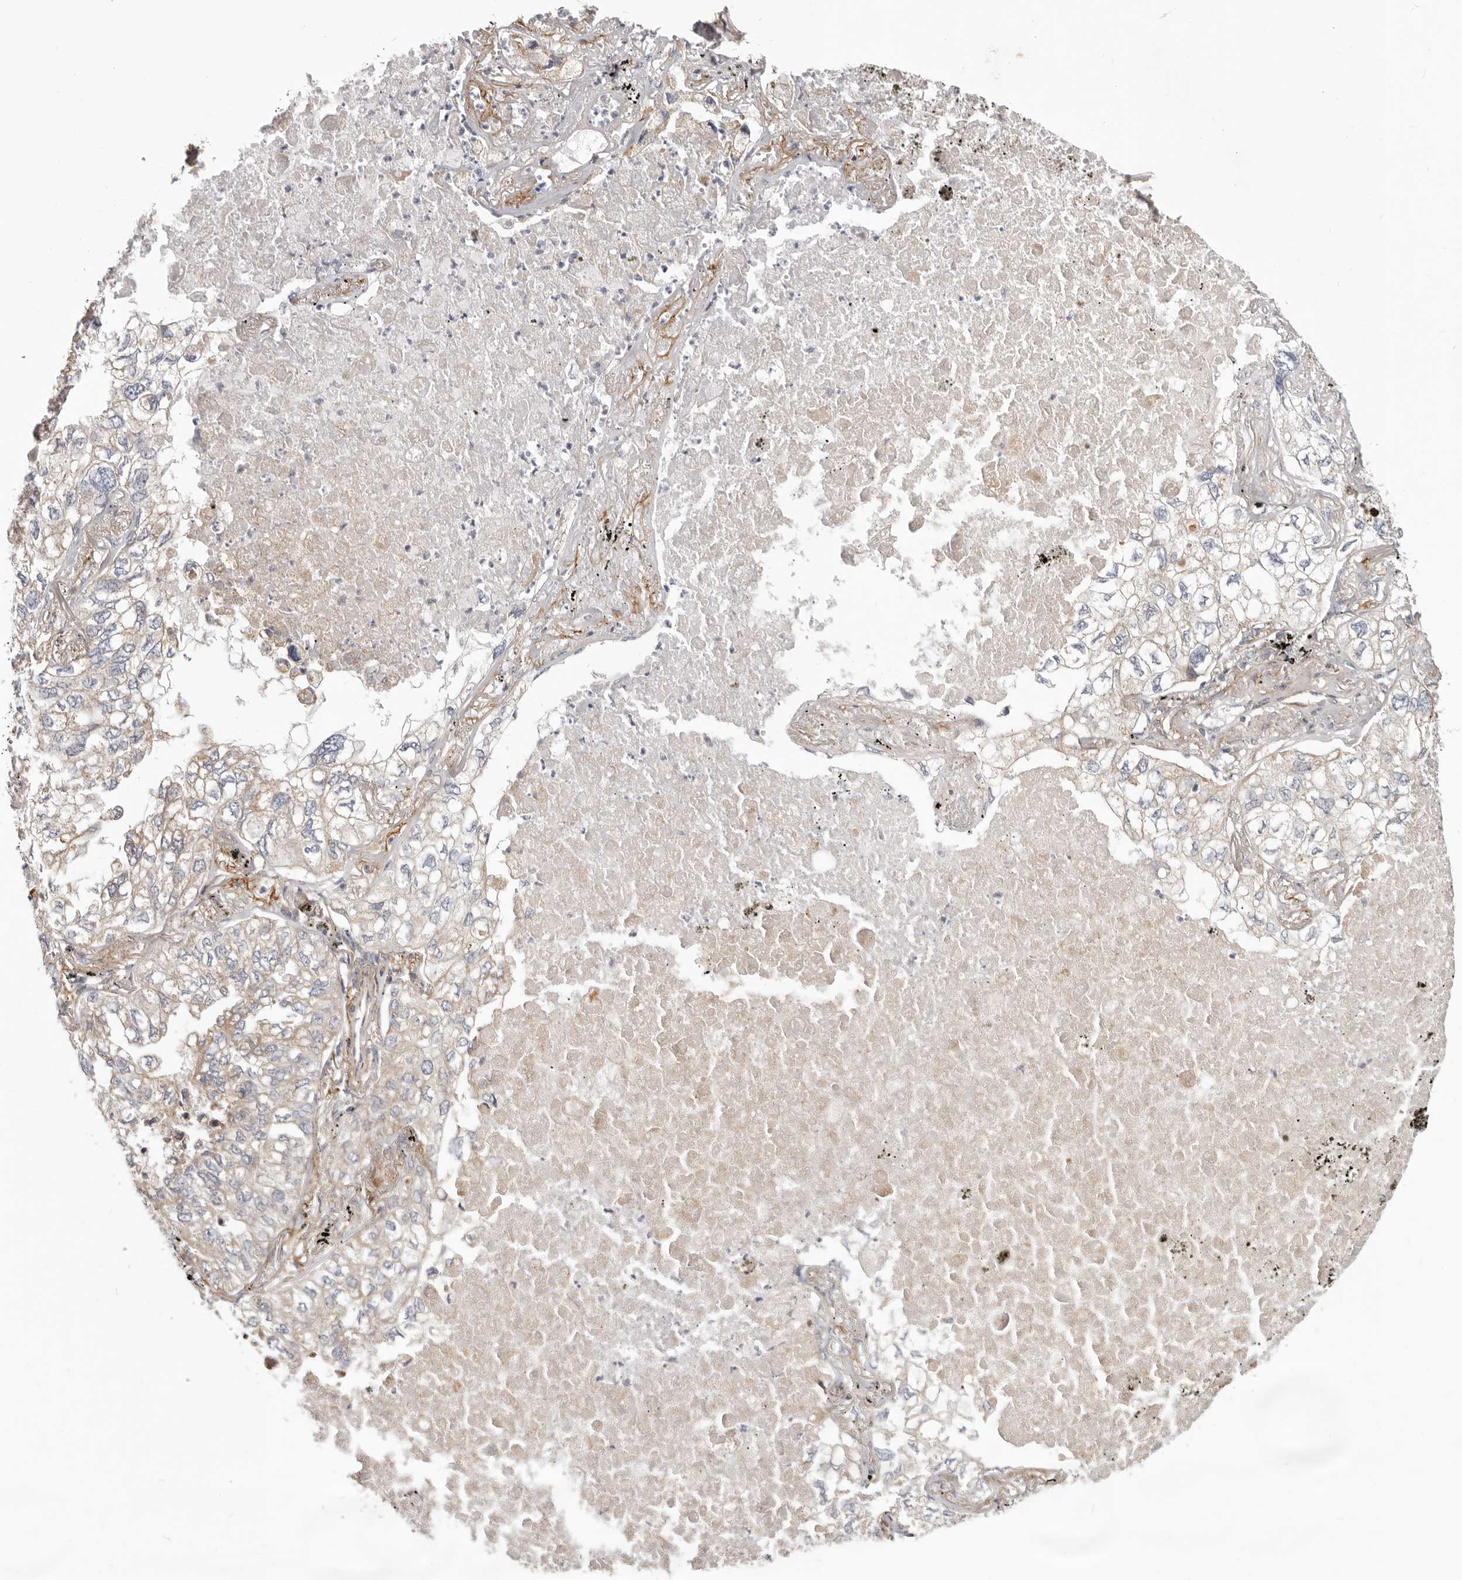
{"staining": {"intensity": "negative", "quantity": "none", "location": "none"}, "tissue": "lung cancer", "cell_type": "Tumor cells", "image_type": "cancer", "snomed": [{"axis": "morphology", "description": "Adenocarcinoma, NOS"}, {"axis": "topography", "description": "Lung"}], "caption": "Immunohistochemistry (IHC) image of neoplastic tissue: adenocarcinoma (lung) stained with DAB (3,3'-diaminobenzidine) shows no significant protein staining in tumor cells.", "gene": "MRPS10", "patient": {"sex": "male", "age": 65}}